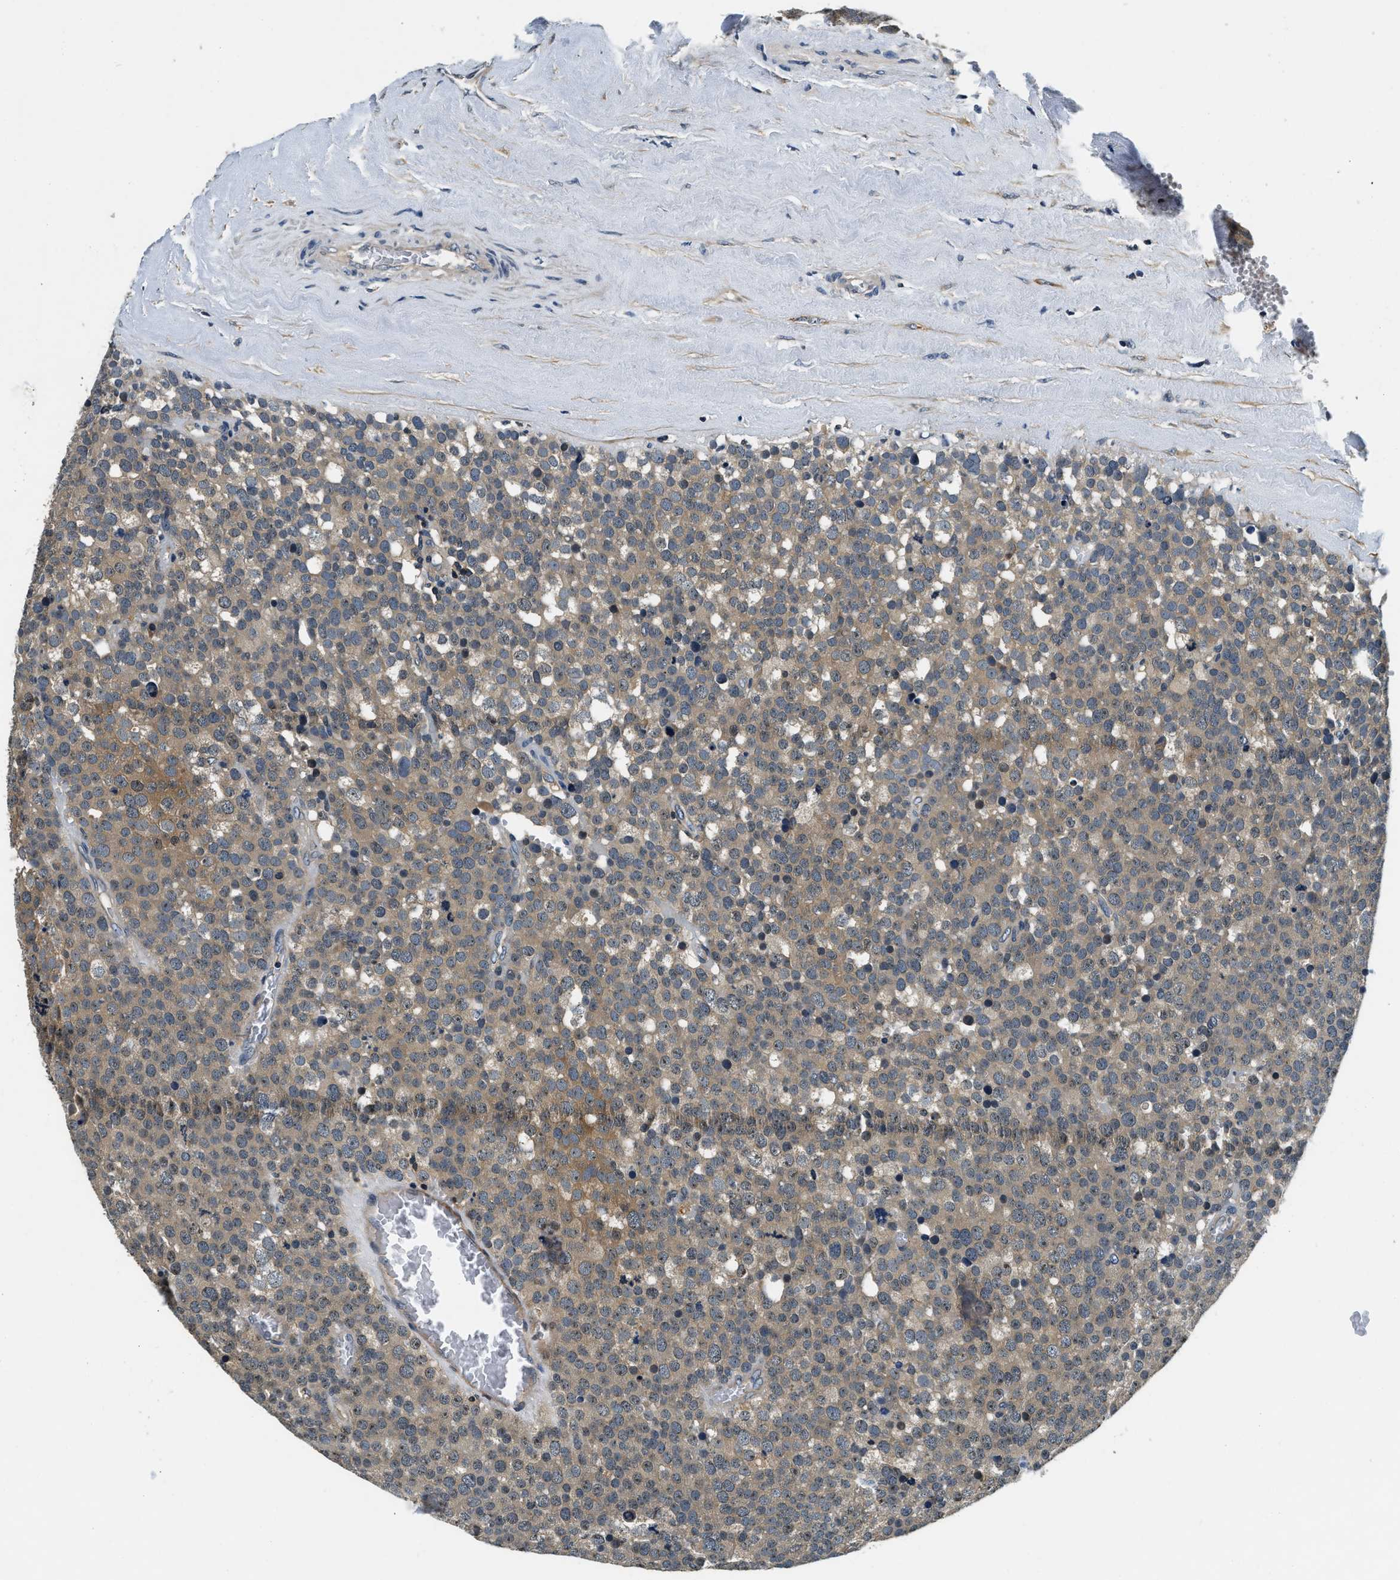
{"staining": {"intensity": "moderate", "quantity": "25%-75%", "location": "cytoplasmic/membranous"}, "tissue": "testis cancer", "cell_type": "Tumor cells", "image_type": "cancer", "snomed": [{"axis": "morphology", "description": "Normal tissue, NOS"}, {"axis": "morphology", "description": "Seminoma, NOS"}, {"axis": "topography", "description": "Testis"}], "caption": "Immunohistochemistry (DAB (3,3'-diaminobenzidine)) staining of seminoma (testis) shows moderate cytoplasmic/membranous protein expression in approximately 25%-75% of tumor cells.", "gene": "RESF1", "patient": {"sex": "male", "age": 71}}